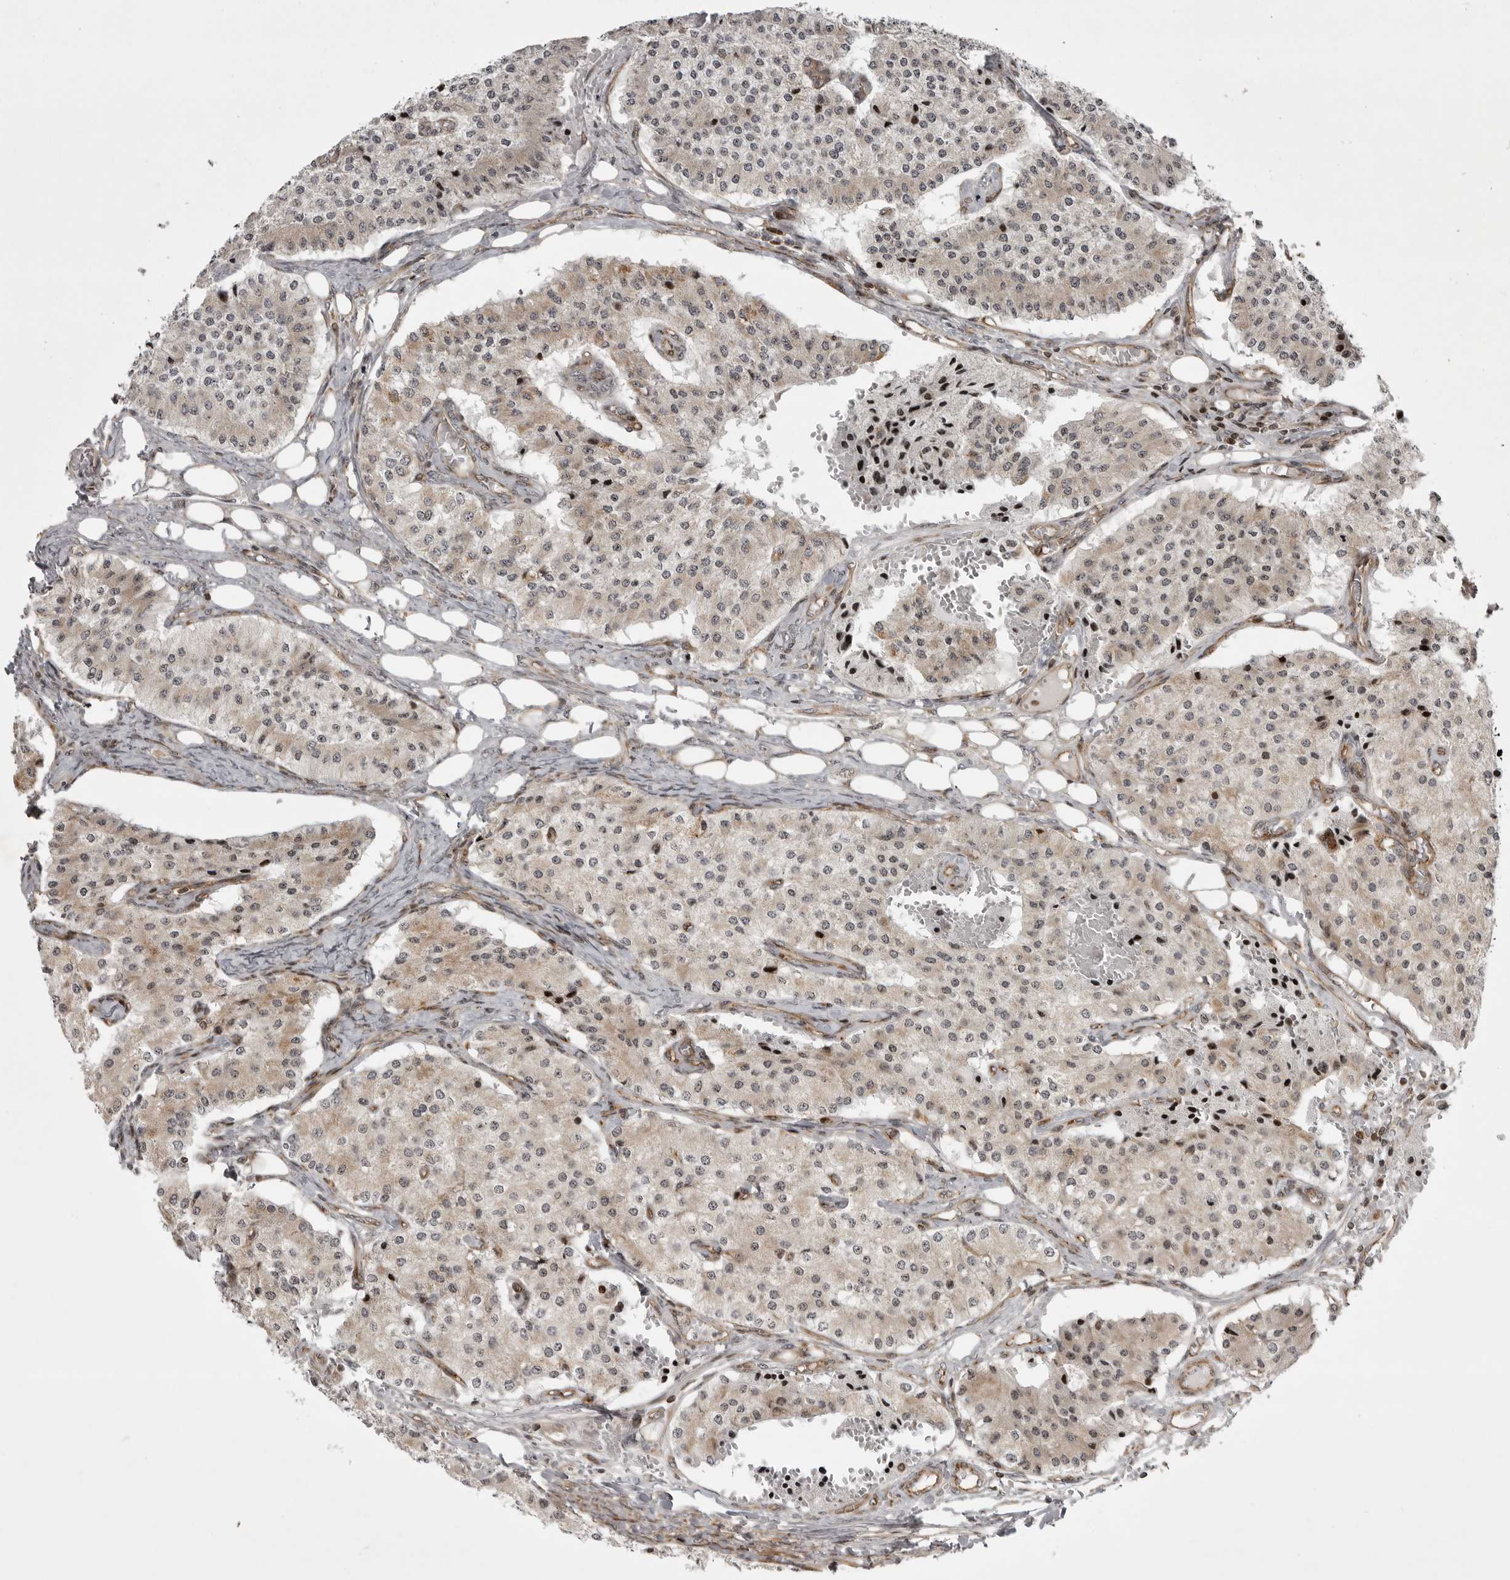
{"staining": {"intensity": "weak", "quantity": "<25%", "location": "cytoplasmic/membranous"}, "tissue": "carcinoid", "cell_type": "Tumor cells", "image_type": "cancer", "snomed": [{"axis": "morphology", "description": "Carcinoid, malignant, NOS"}, {"axis": "topography", "description": "Colon"}], "caption": "An image of carcinoid stained for a protein shows no brown staining in tumor cells.", "gene": "ABL1", "patient": {"sex": "female", "age": 52}}